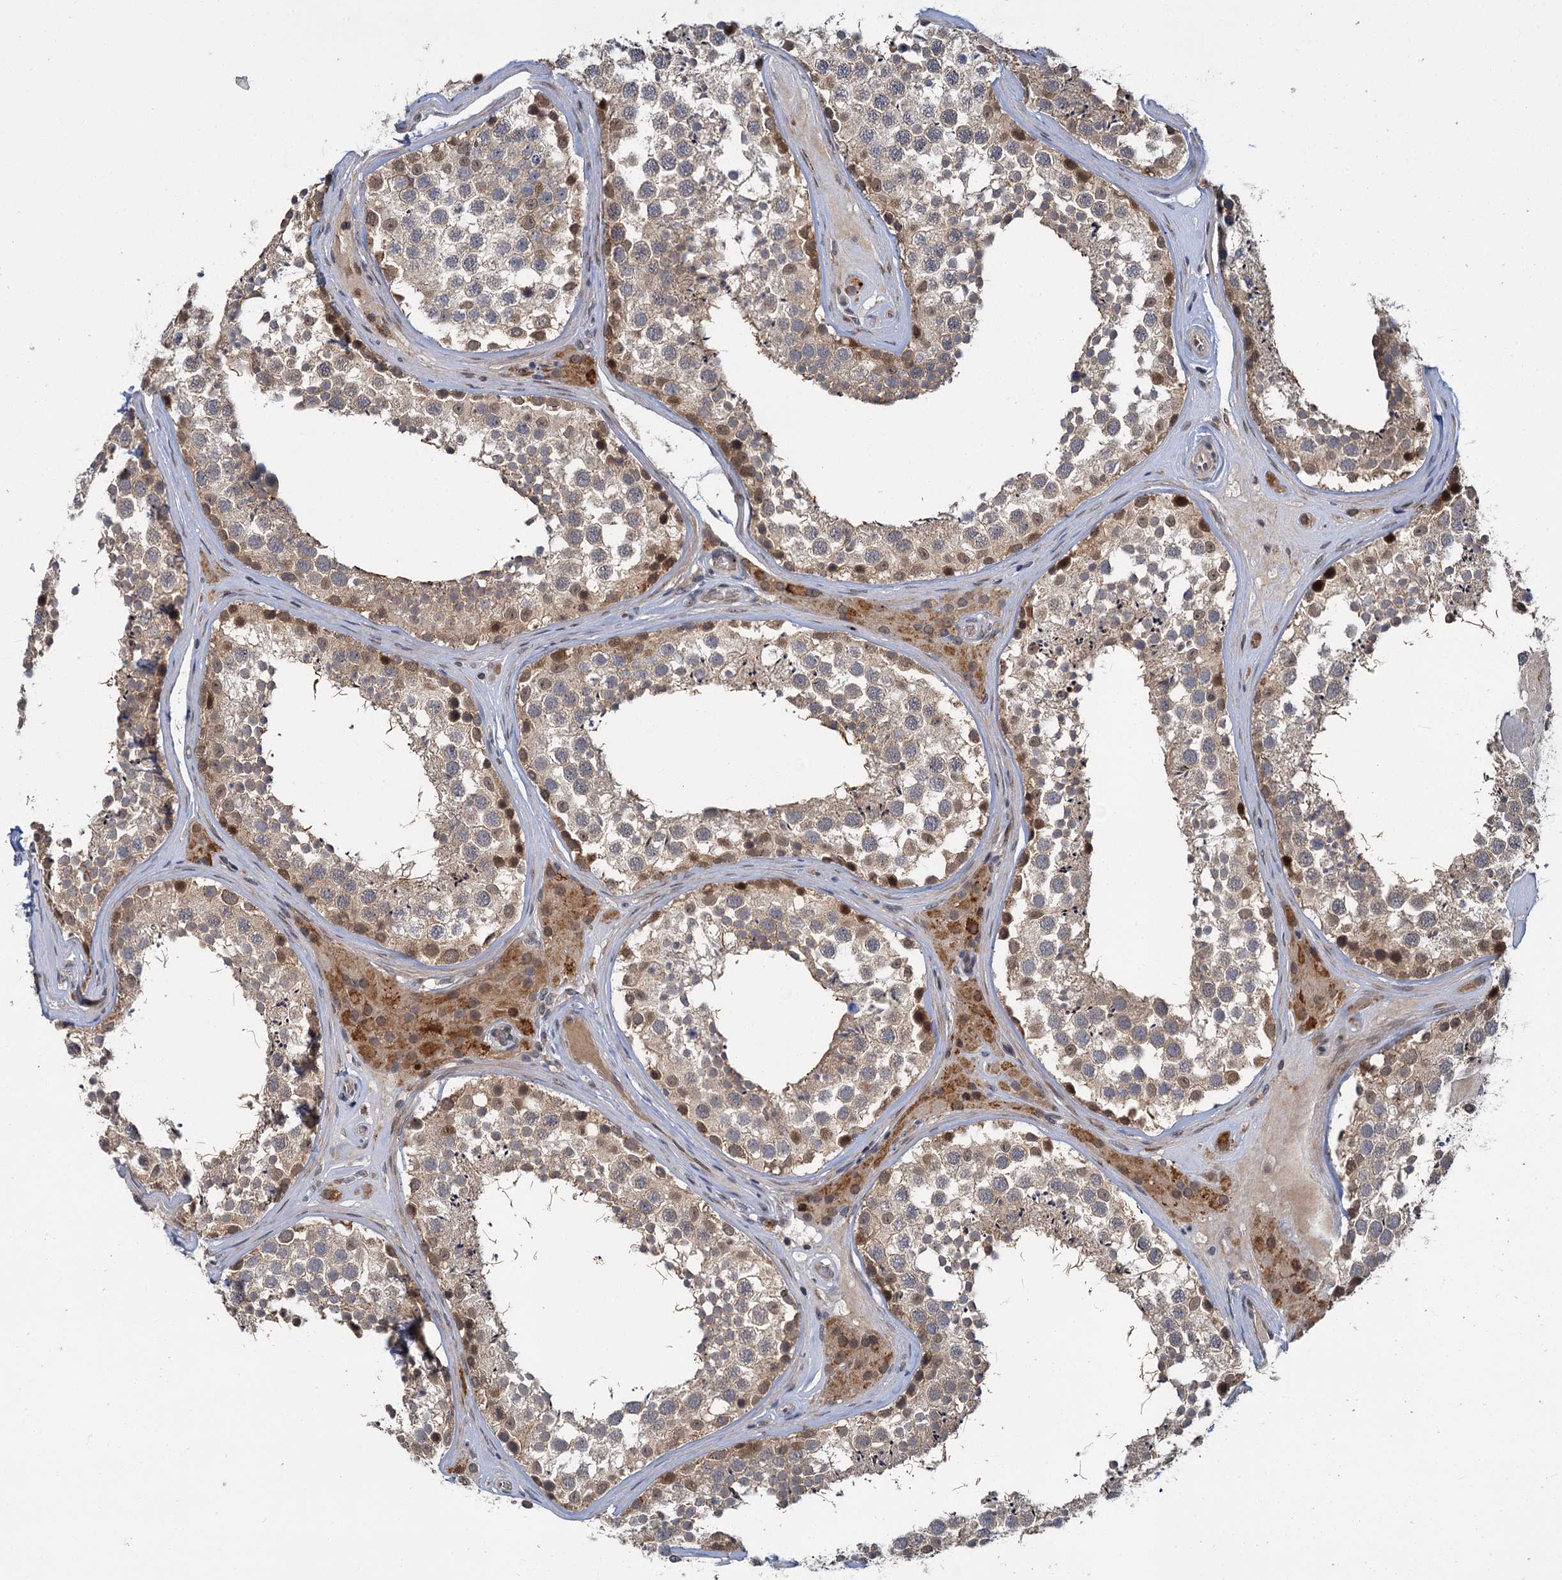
{"staining": {"intensity": "moderate", "quantity": ">75%", "location": "cytoplasmic/membranous"}, "tissue": "testis", "cell_type": "Cells in seminiferous ducts", "image_type": "normal", "snomed": [{"axis": "morphology", "description": "Normal tissue, NOS"}, {"axis": "topography", "description": "Testis"}], "caption": "About >75% of cells in seminiferous ducts in normal testis display moderate cytoplasmic/membranous protein positivity as visualized by brown immunohistochemical staining.", "gene": "APBA2", "patient": {"sex": "male", "age": 46}}